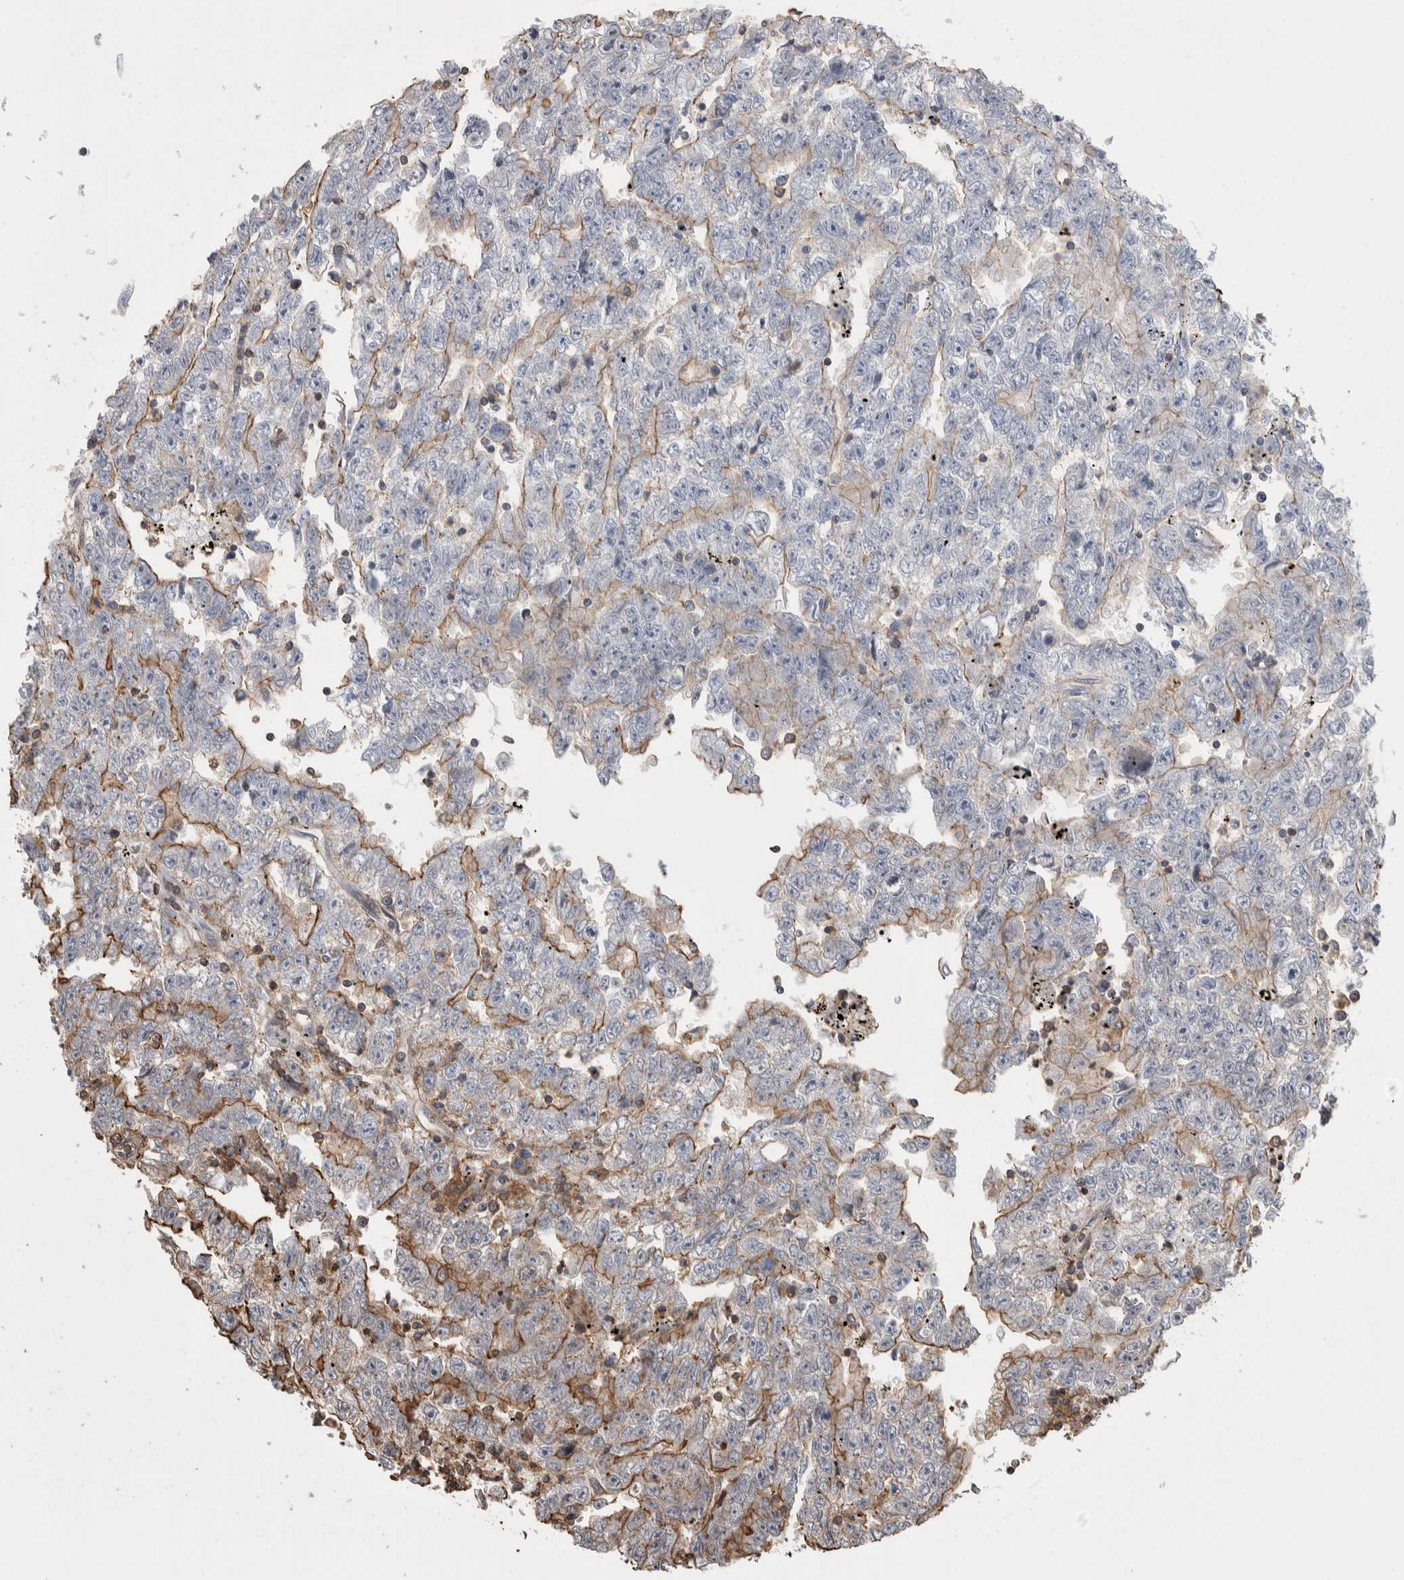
{"staining": {"intensity": "moderate", "quantity": "25%-75%", "location": "cytoplasmic/membranous"}, "tissue": "testis cancer", "cell_type": "Tumor cells", "image_type": "cancer", "snomed": [{"axis": "morphology", "description": "Carcinoma, Embryonal, NOS"}, {"axis": "topography", "description": "Testis"}], "caption": "Immunohistochemistry (IHC) image of neoplastic tissue: human embryonal carcinoma (testis) stained using immunohistochemistry (IHC) shows medium levels of moderate protein expression localized specifically in the cytoplasmic/membranous of tumor cells, appearing as a cytoplasmic/membranous brown color.", "gene": "ENPP2", "patient": {"sex": "male", "age": 25}}